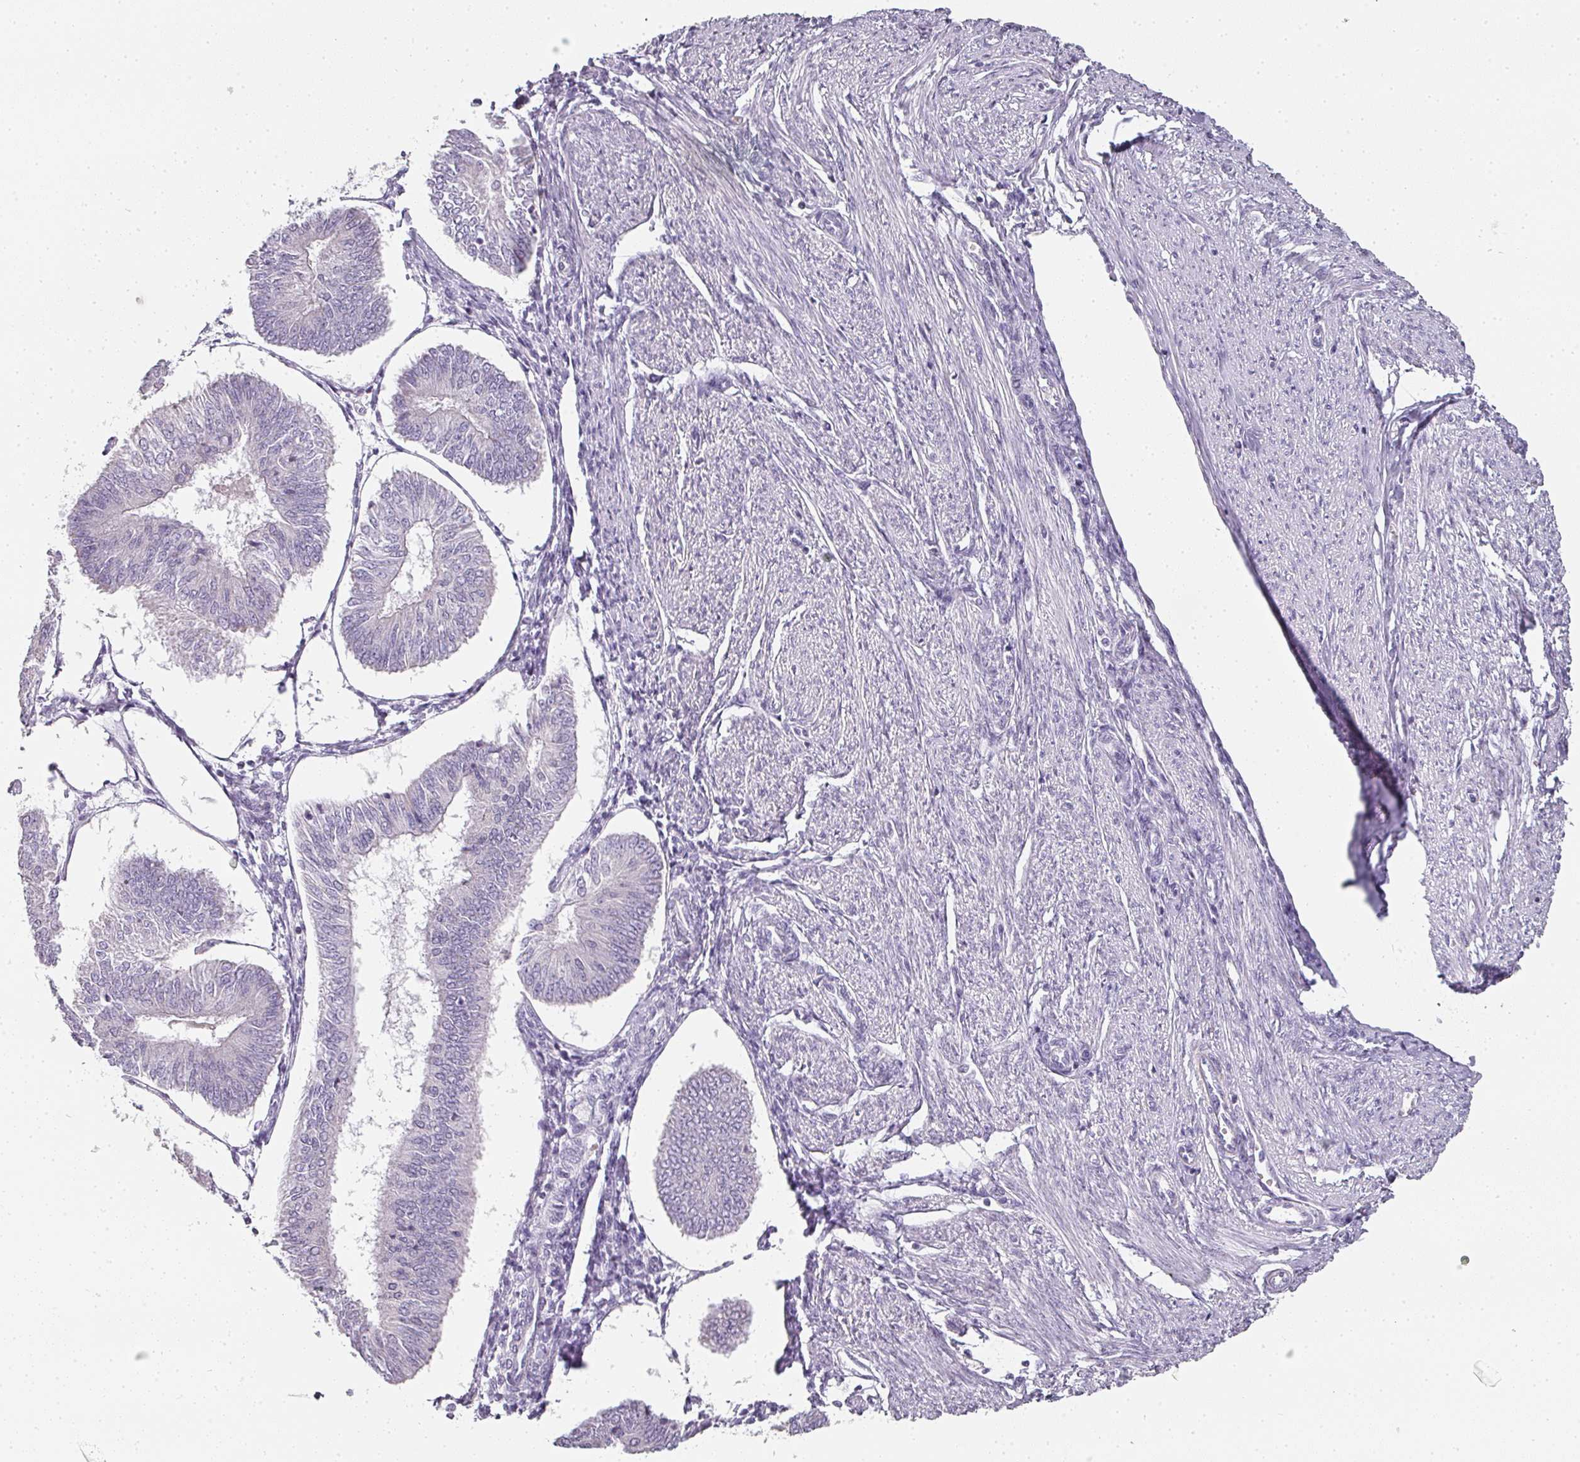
{"staining": {"intensity": "negative", "quantity": "none", "location": "none"}, "tissue": "endometrial cancer", "cell_type": "Tumor cells", "image_type": "cancer", "snomed": [{"axis": "morphology", "description": "Adenocarcinoma, NOS"}, {"axis": "topography", "description": "Endometrium"}], "caption": "This histopathology image is of endometrial cancer stained with immunohistochemistry to label a protein in brown with the nuclei are counter-stained blue. There is no expression in tumor cells. (Brightfield microscopy of DAB (3,3'-diaminobenzidine) immunohistochemistry (IHC) at high magnification).", "gene": "CAMP", "patient": {"sex": "female", "age": 58}}